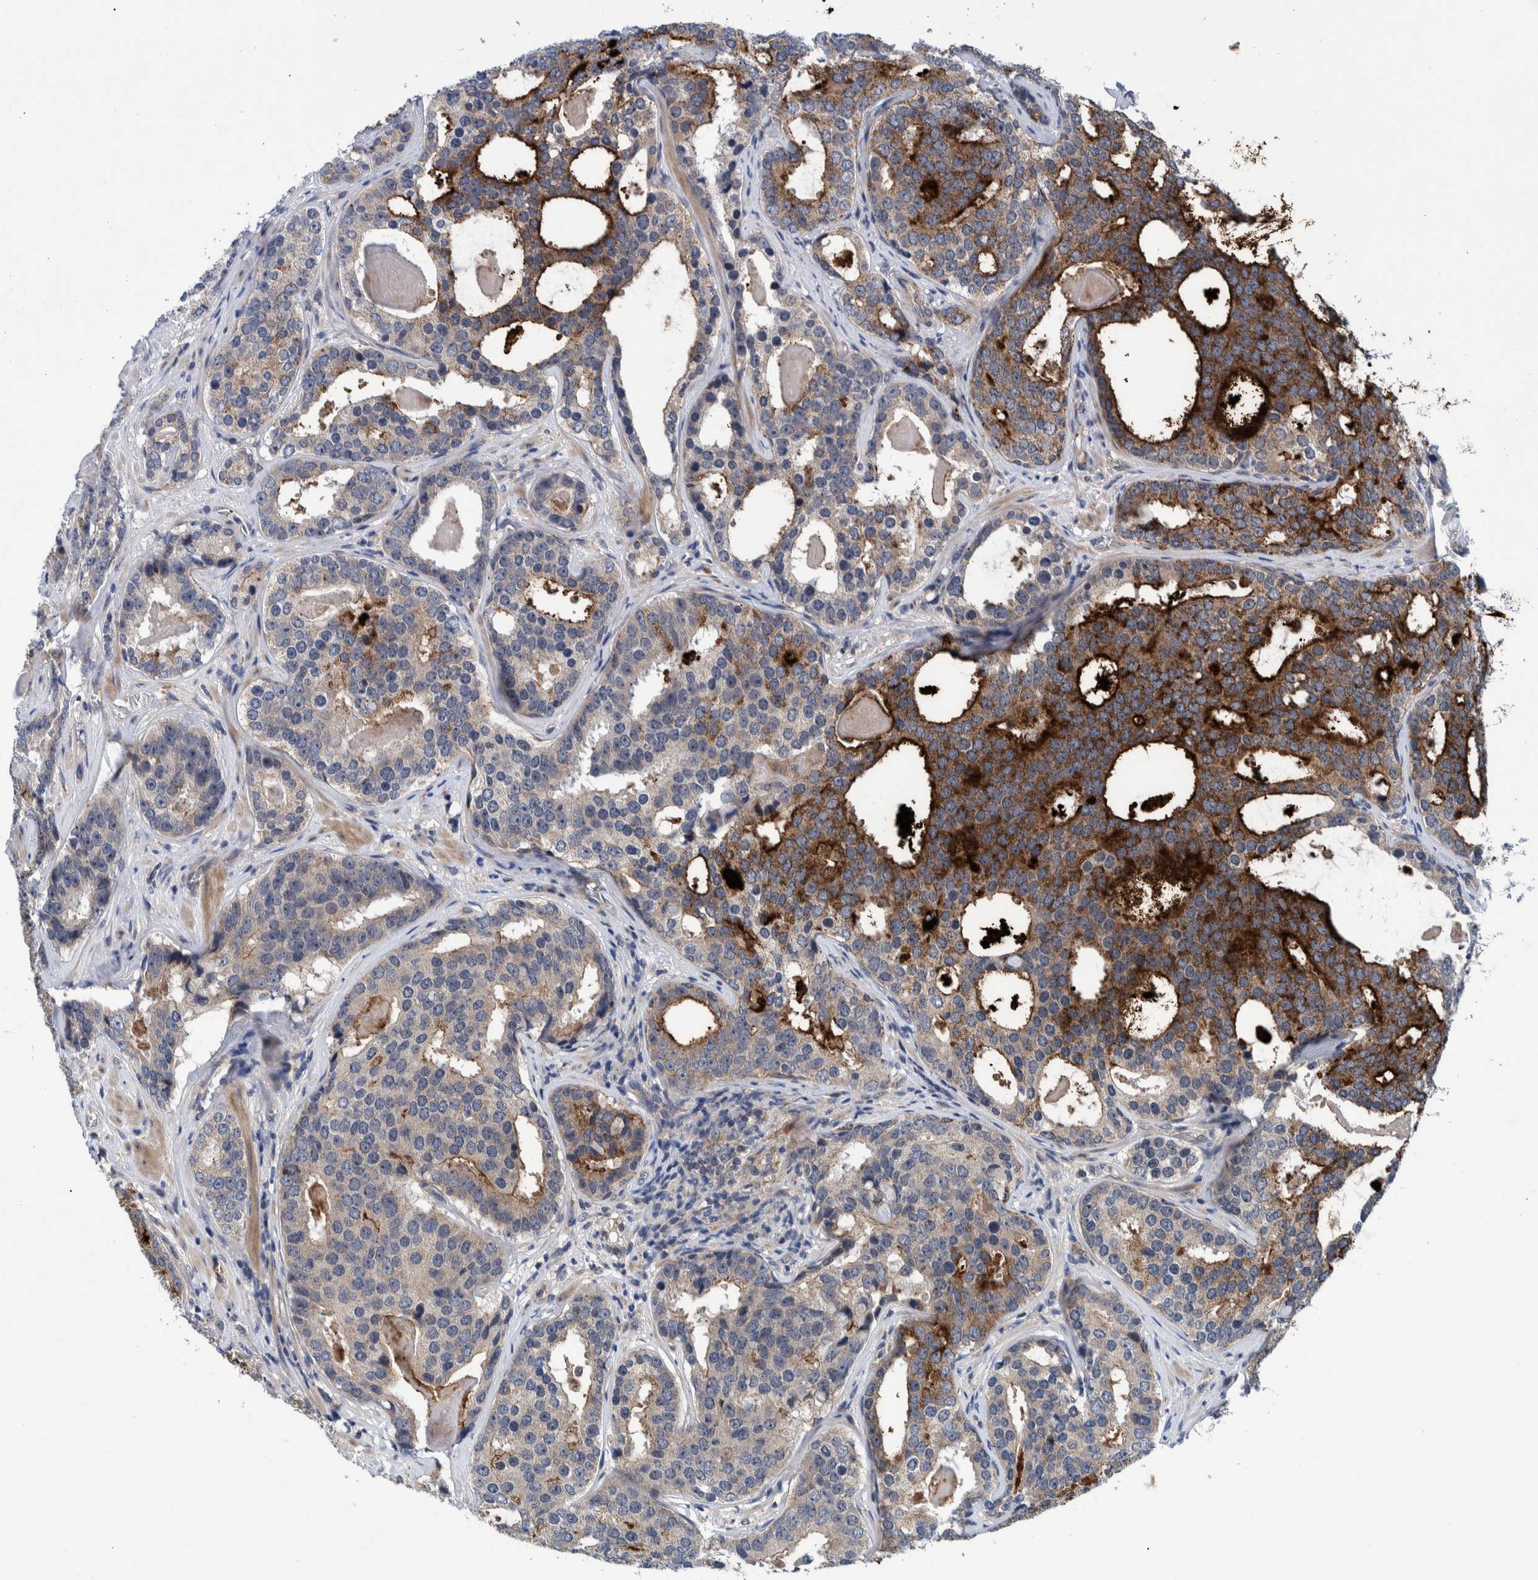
{"staining": {"intensity": "moderate", "quantity": ">75%", "location": "cytoplasmic/membranous"}, "tissue": "prostate cancer", "cell_type": "Tumor cells", "image_type": "cancer", "snomed": [{"axis": "morphology", "description": "Adenocarcinoma, High grade"}, {"axis": "topography", "description": "Prostate"}], "caption": "Tumor cells demonstrate moderate cytoplasmic/membranous staining in about >75% of cells in prostate high-grade adenocarcinoma.", "gene": "ITIH3", "patient": {"sex": "male", "age": 60}}